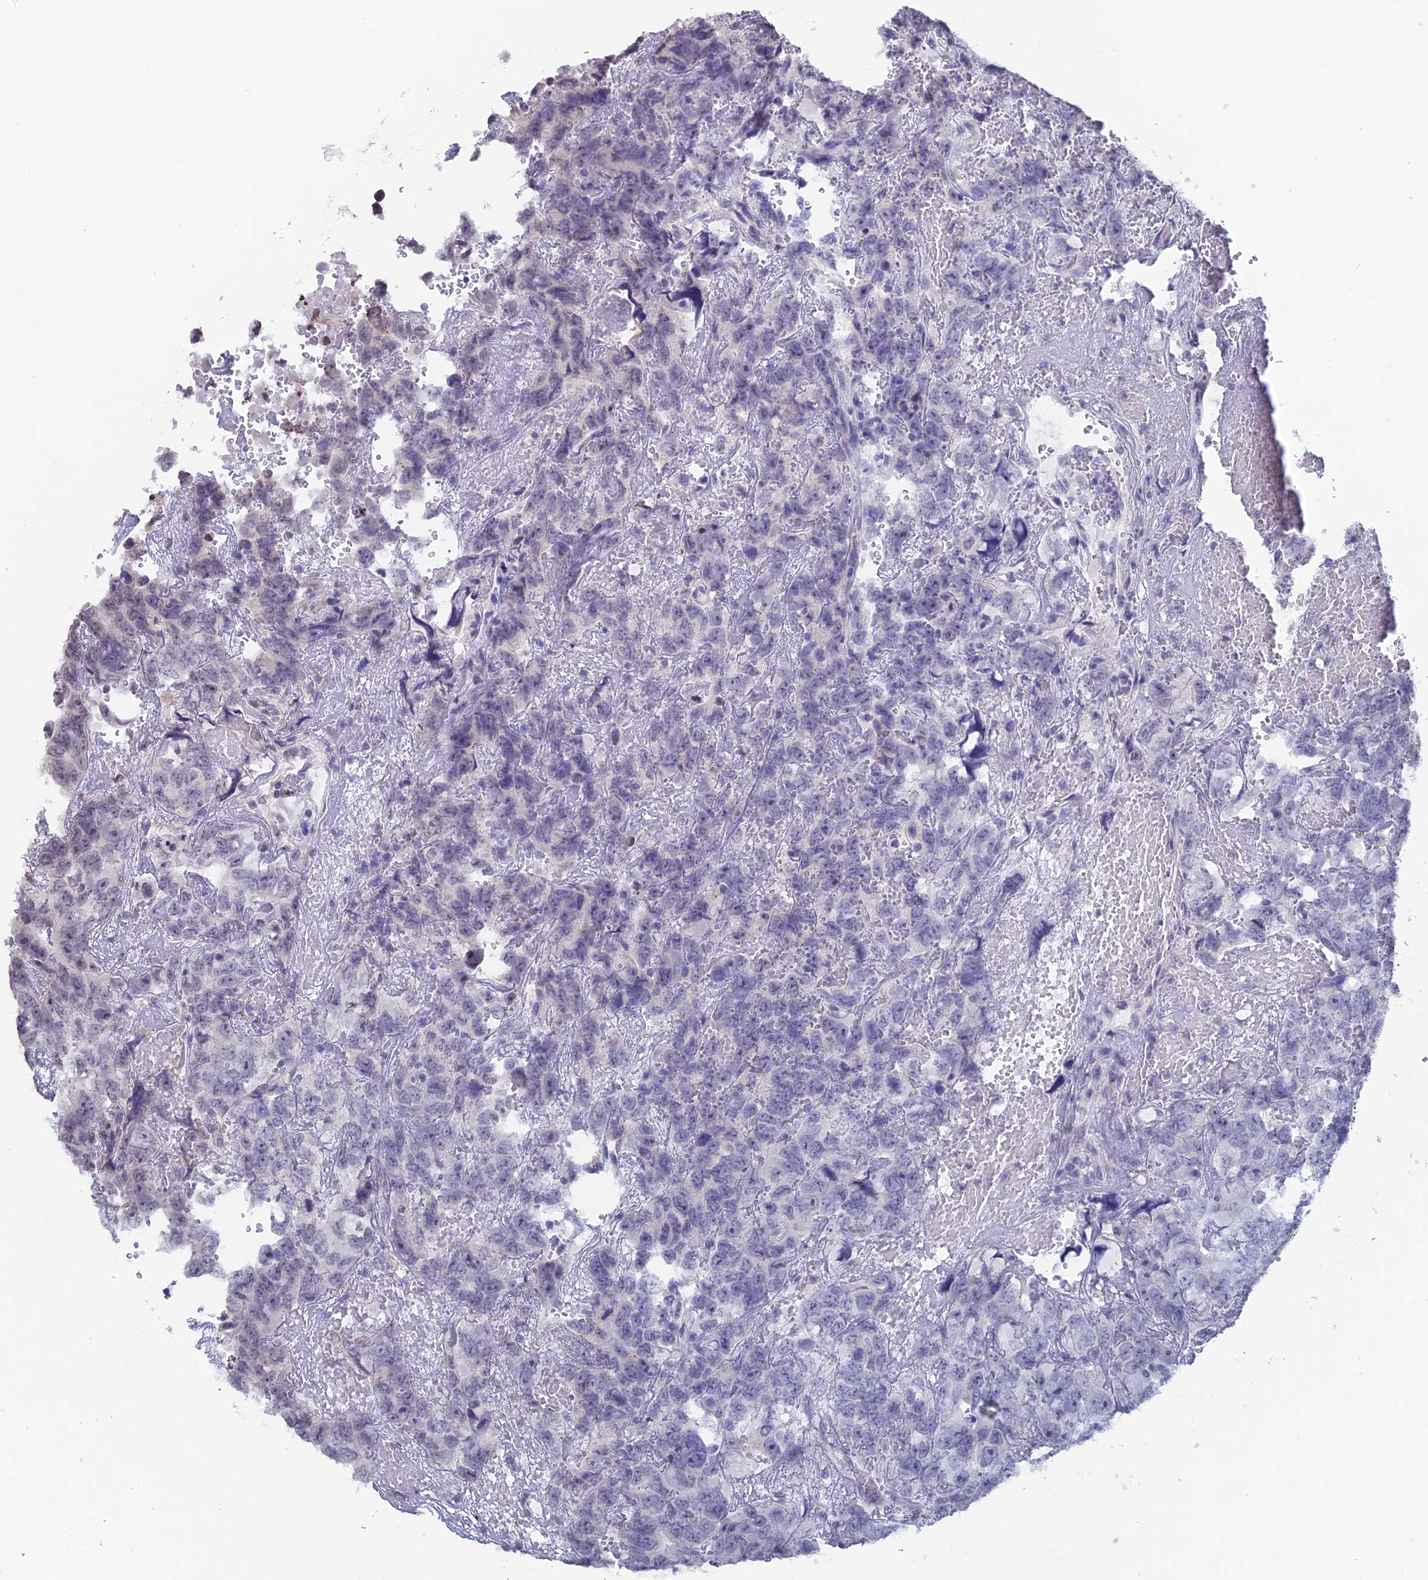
{"staining": {"intensity": "negative", "quantity": "none", "location": "none"}, "tissue": "testis cancer", "cell_type": "Tumor cells", "image_type": "cancer", "snomed": [{"axis": "morphology", "description": "Carcinoma, Embryonal, NOS"}, {"axis": "topography", "description": "Testis"}], "caption": "Immunohistochemical staining of testis cancer reveals no significant positivity in tumor cells.", "gene": "PRR22", "patient": {"sex": "male", "age": 45}}